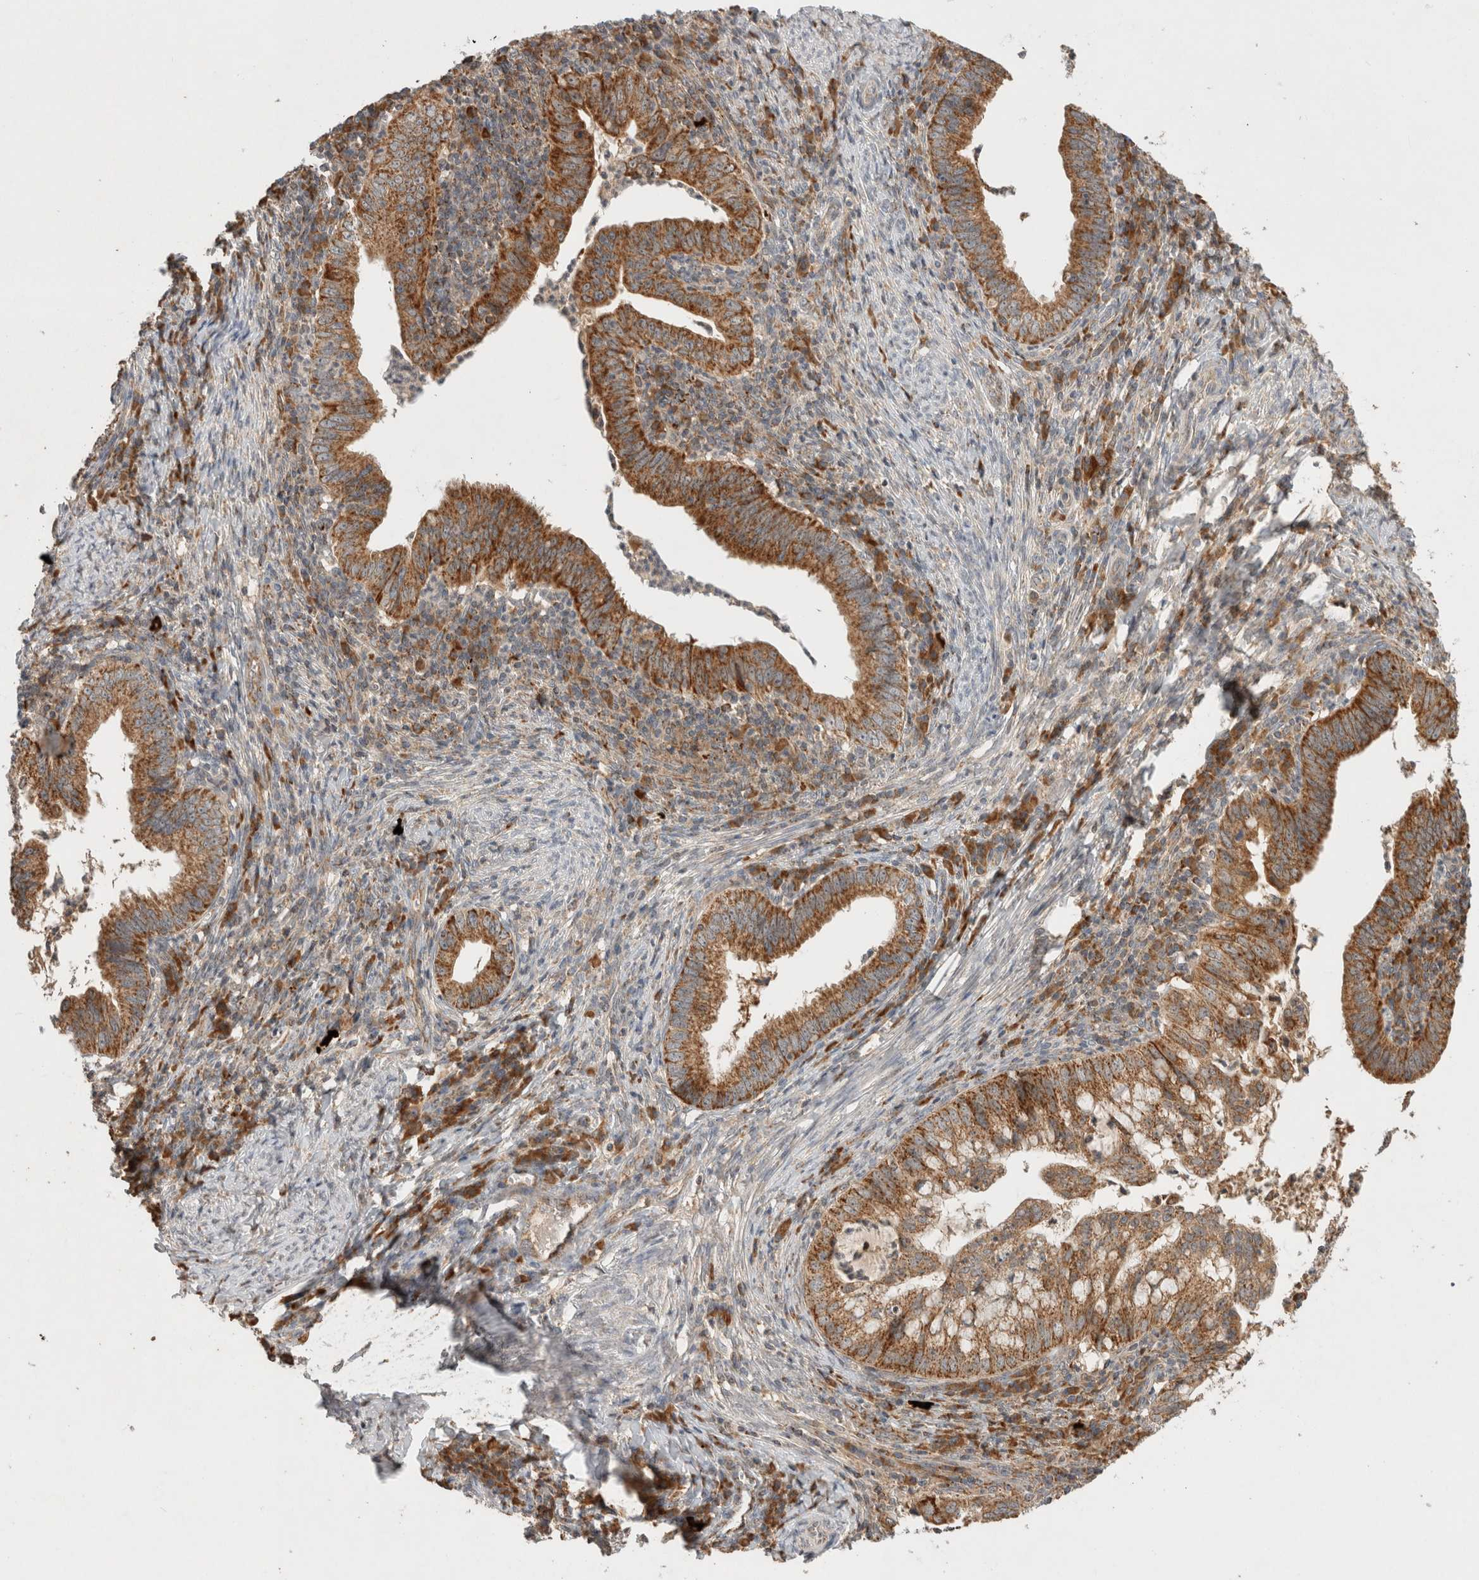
{"staining": {"intensity": "strong", "quantity": ">75%", "location": "cytoplasmic/membranous"}, "tissue": "cervical cancer", "cell_type": "Tumor cells", "image_type": "cancer", "snomed": [{"axis": "morphology", "description": "Adenocarcinoma, NOS"}, {"axis": "topography", "description": "Cervix"}], "caption": "A high-resolution photomicrograph shows IHC staining of cervical cancer (adenocarcinoma), which displays strong cytoplasmic/membranous expression in approximately >75% of tumor cells.", "gene": "AMPD1", "patient": {"sex": "female", "age": 36}}